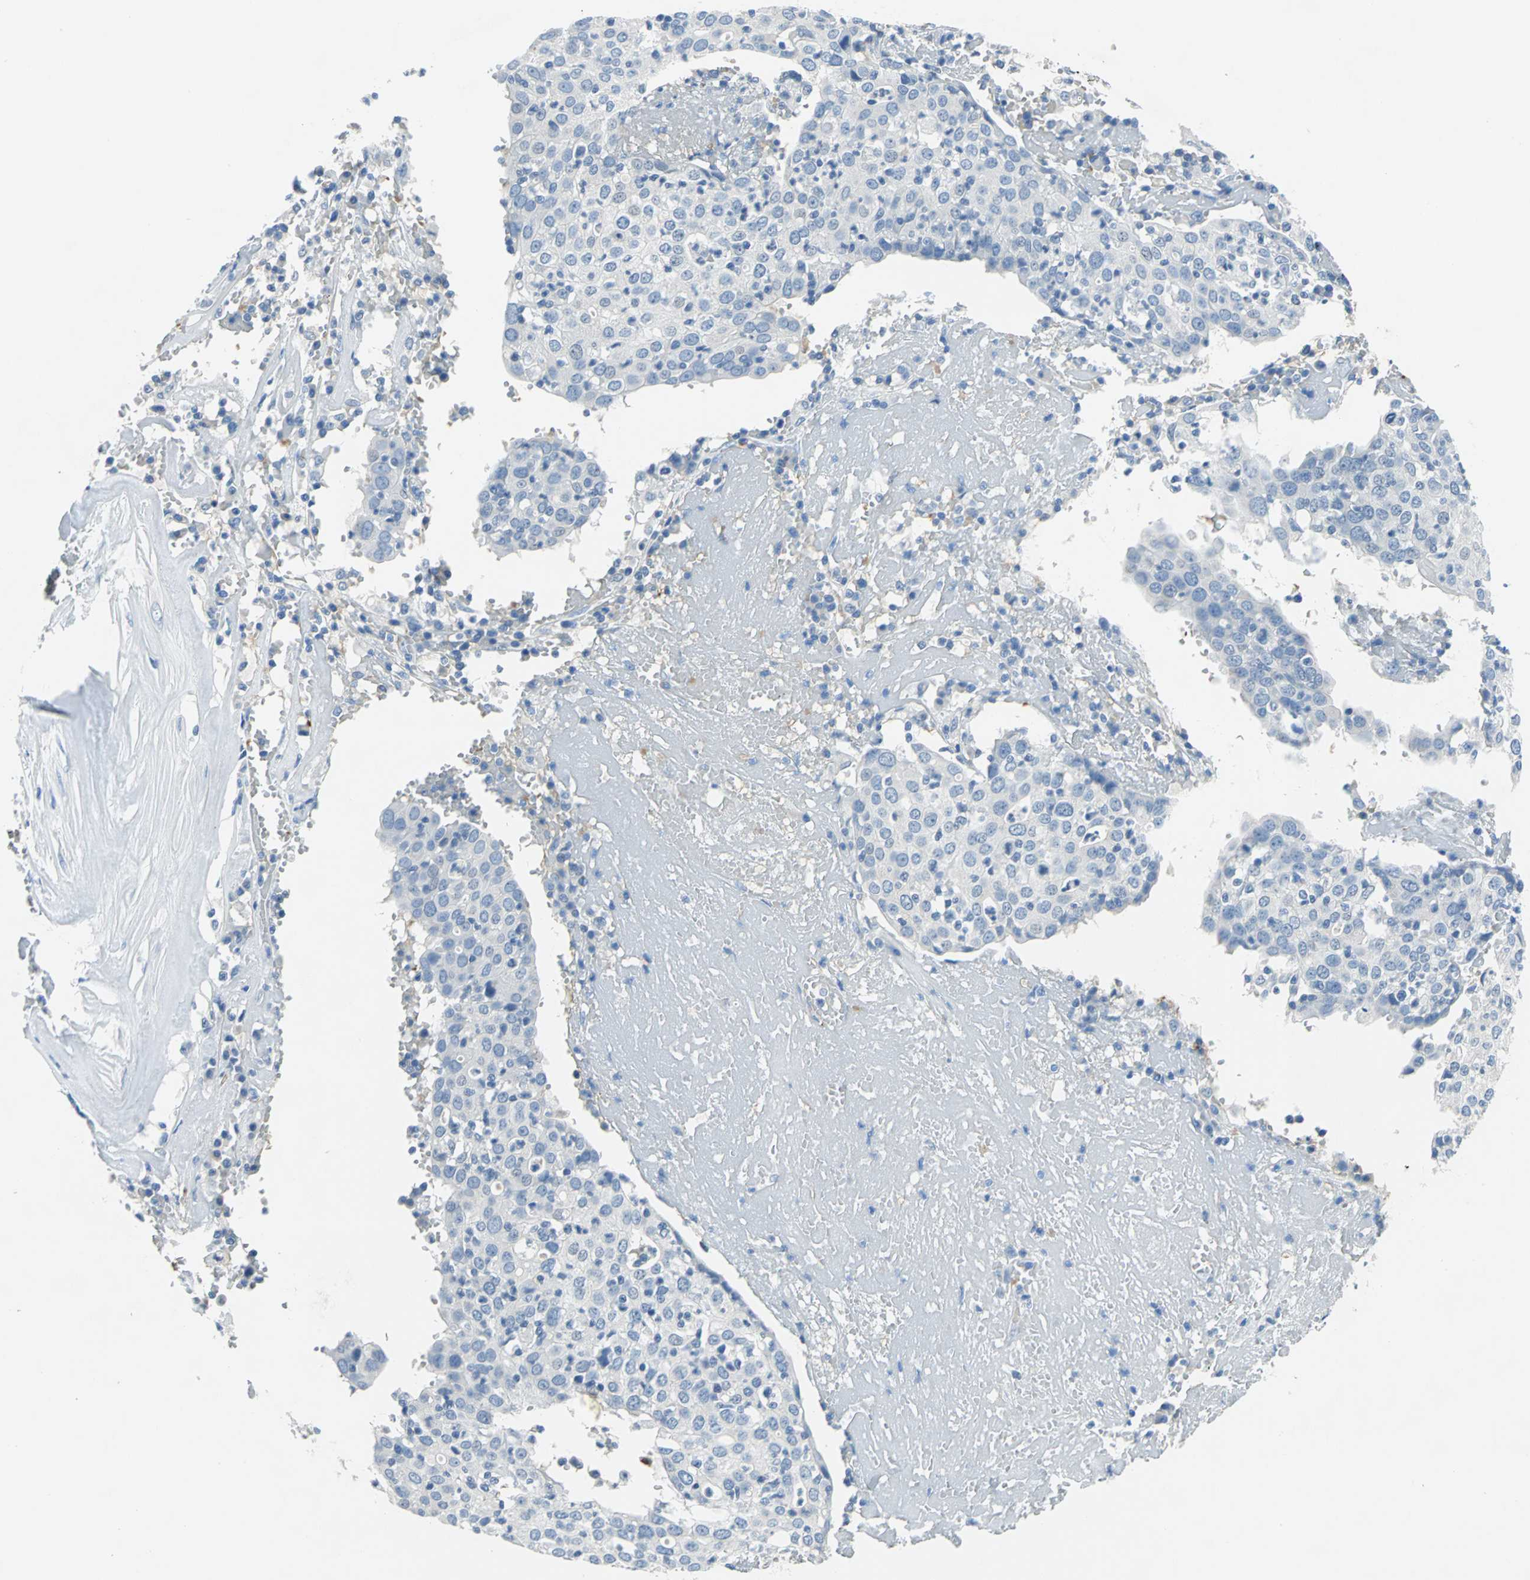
{"staining": {"intensity": "negative", "quantity": "none", "location": "none"}, "tissue": "head and neck cancer", "cell_type": "Tumor cells", "image_type": "cancer", "snomed": [{"axis": "morphology", "description": "Adenocarcinoma, NOS"}, {"axis": "topography", "description": "Salivary gland"}, {"axis": "topography", "description": "Head-Neck"}], "caption": "Head and neck cancer was stained to show a protein in brown. There is no significant staining in tumor cells. Nuclei are stained in blue.", "gene": "PKLR", "patient": {"sex": "female", "age": 65}}